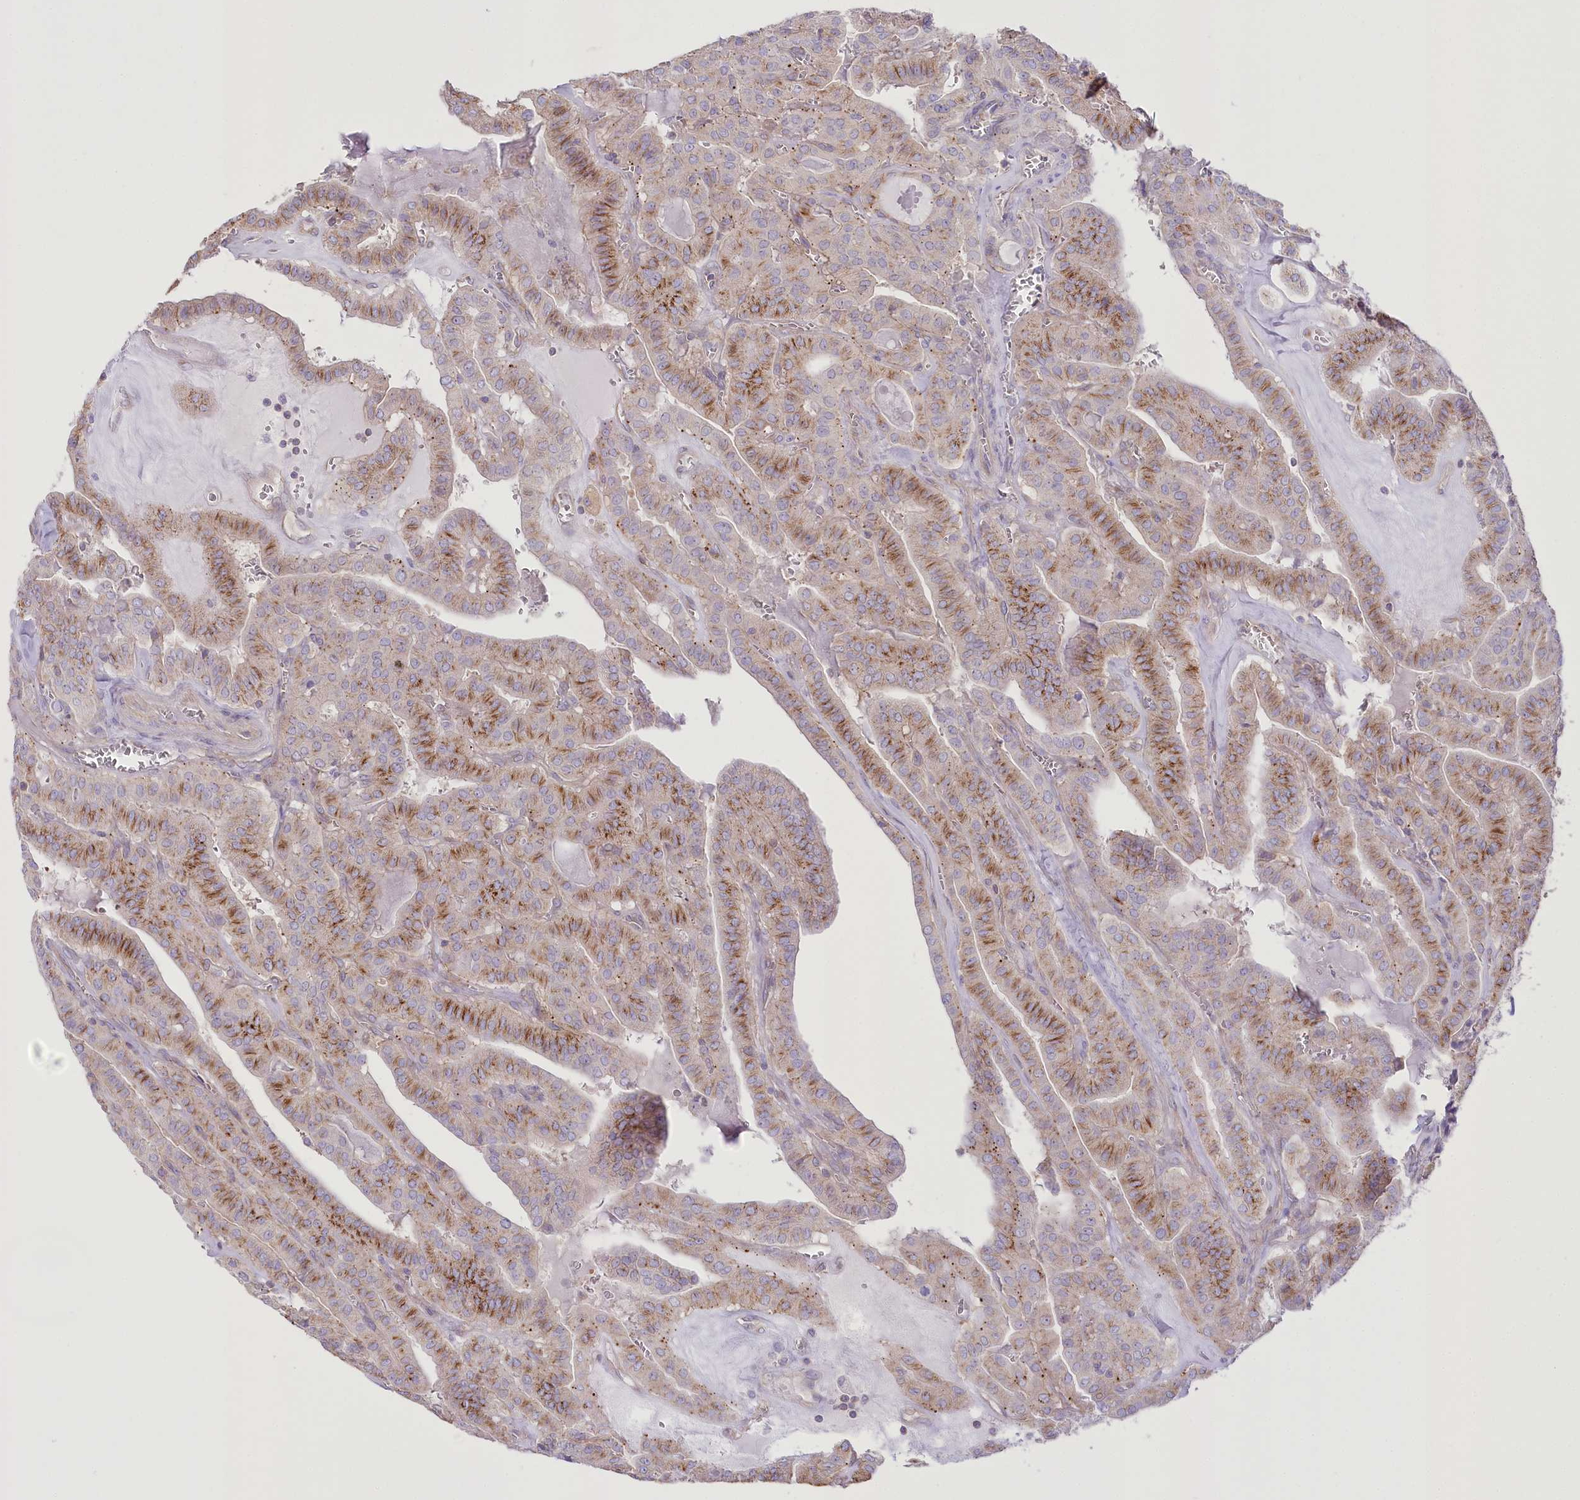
{"staining": {"intensity": "strong", "quantity": "25%-75%", "location": "cytoplasmic/membranous"}, "tissue": "thyroid cancer", "cell_type": "Tumor cells", "image_type": "cancer", "snomed": [{"axis": "morphology", "description": "Papillary adenocarcinoma, NOS"}, {"axis": "topography", "description": "Thyroid gland"}], "caption": "Brown immunohistochemical staining in human papillary adenocarcinoma (thyroid) reveals strong cytoplasmic/membranous positivity in about 25%-75% of tumor cells. (DAB IHC, brown staining for protein, blue staining for nuclei).", "gene": "FAM216A", "patient": {"sex": "male", "age": 52}}